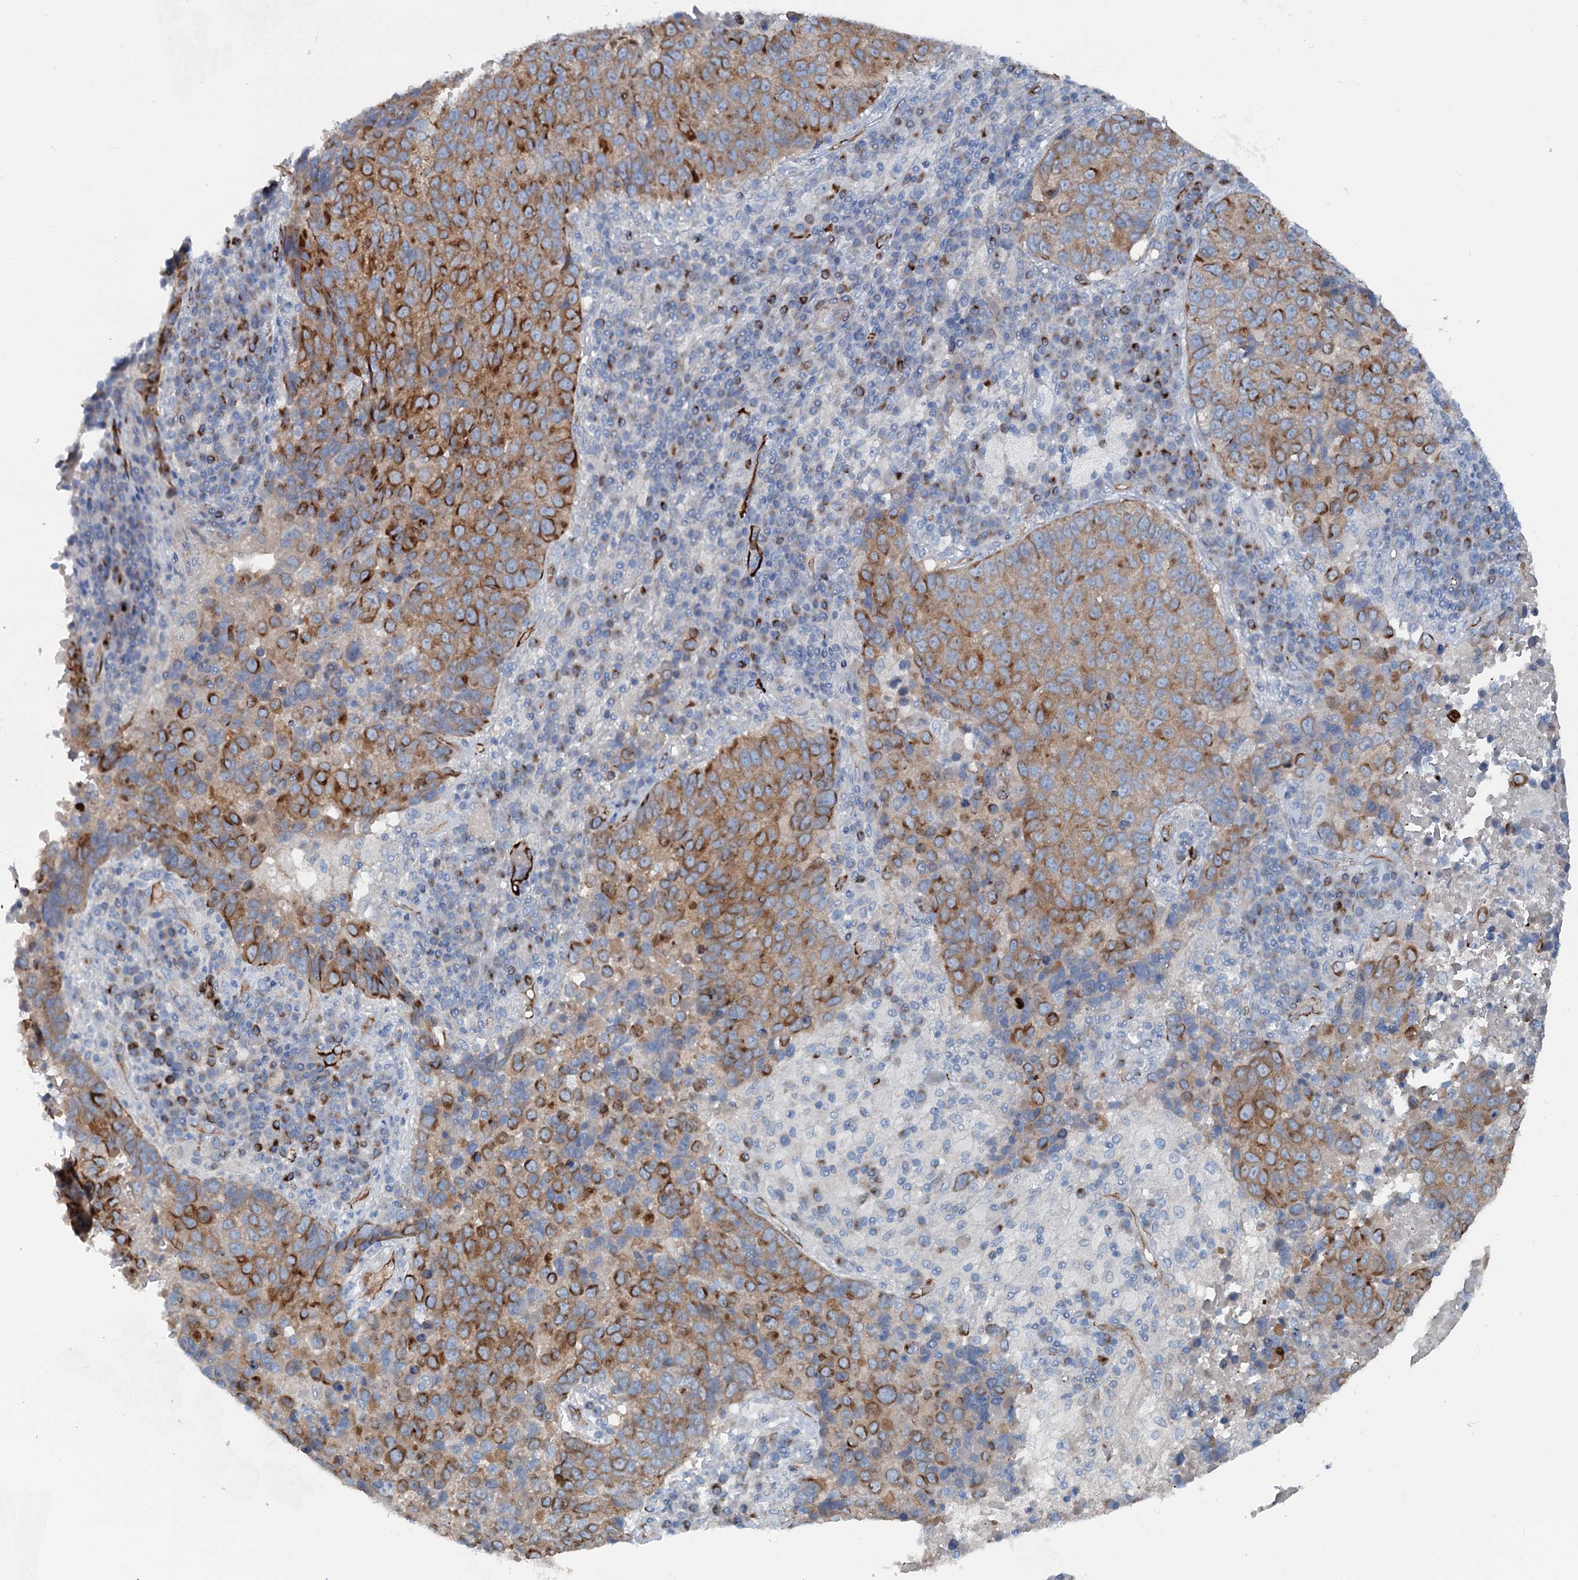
{"staining": {"intensity": "moderate", "quantity": "25%-75%", "location": "cytoplasmic/membranous"}, "tissue": "lung cancer", "cell_type": "Tumor cells", "image_type": "cancer", "snomed": [{"axis": "morphology", "description": "Squamous cell carcinoma, NOS"}, {"axis": "topography", "description": "Lung"}], "caption": "Protein staining of squamous cell carcinoma (lung) tissue reveals moderate cytoplasmic/membranous staining in about 25%-75% of tumor cells. The protein of interest is shown in brown color, while the nuclei are stained blue.", "gene": "CALCOCO1", "patient": {"sex": "male", "age": 73}}